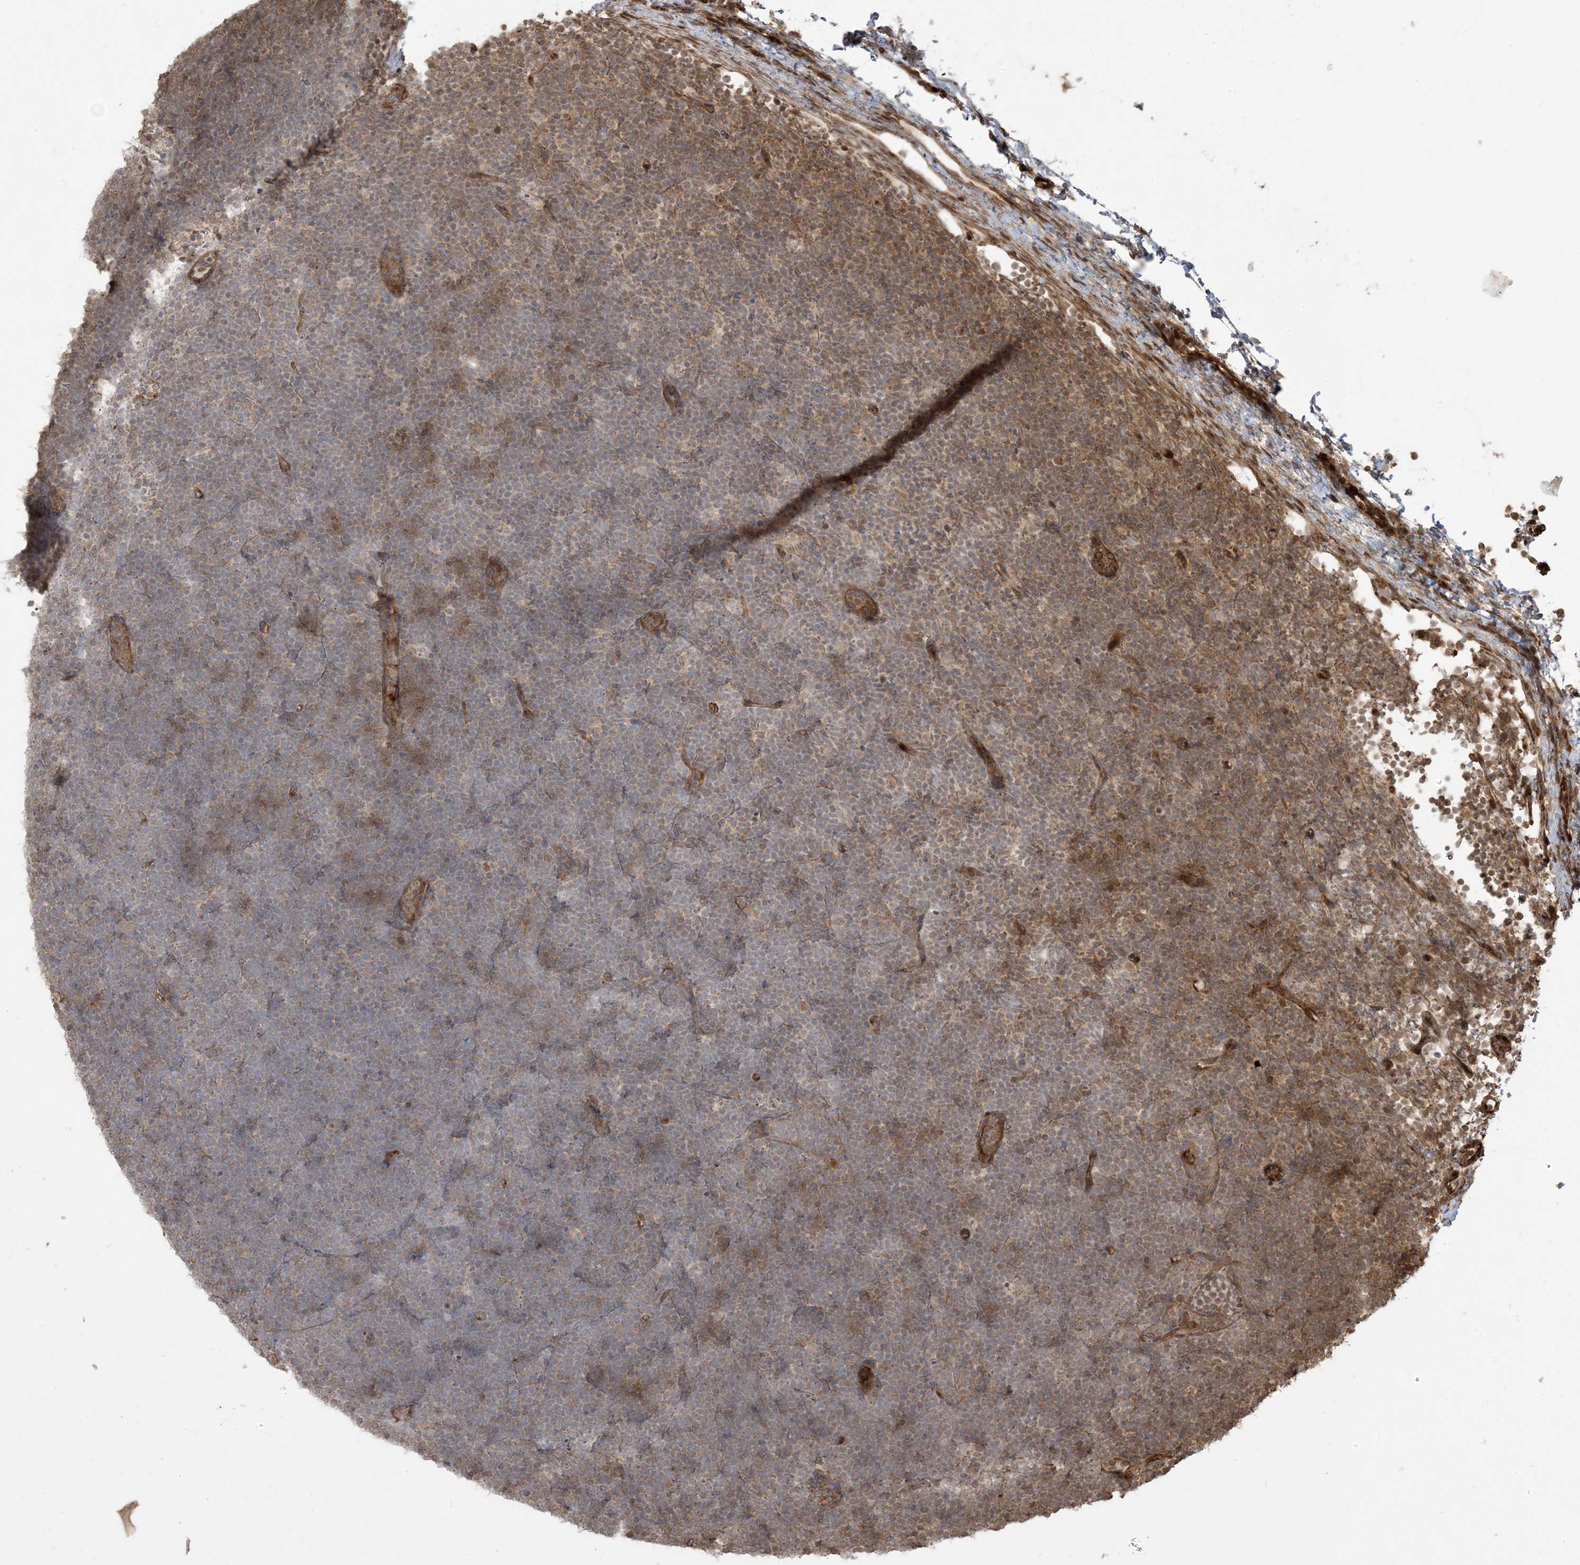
{"staining": {"intensity": "moderate", "quantity": "<25%", "location": "cytoplasmic/membranous"}, "tissue": "lymphoma", "cell_type": "Tumor cells", "image_type": "cancer", "snomed": [{"axis": "morphology", "description": "Malignant lymphoma, non-Hodgkin's type, High grade"}, {"axis": "topography", "description": "Lymph node"}], "caption": "Protein analysis of lymphoma tissue shows moderate cytoplasmic/membranous positivity in about <25% of tumor cells. Nuclei are stained in blue.", "gene": "KLHL18", "patient": {"sex": "male", "age": 13}}